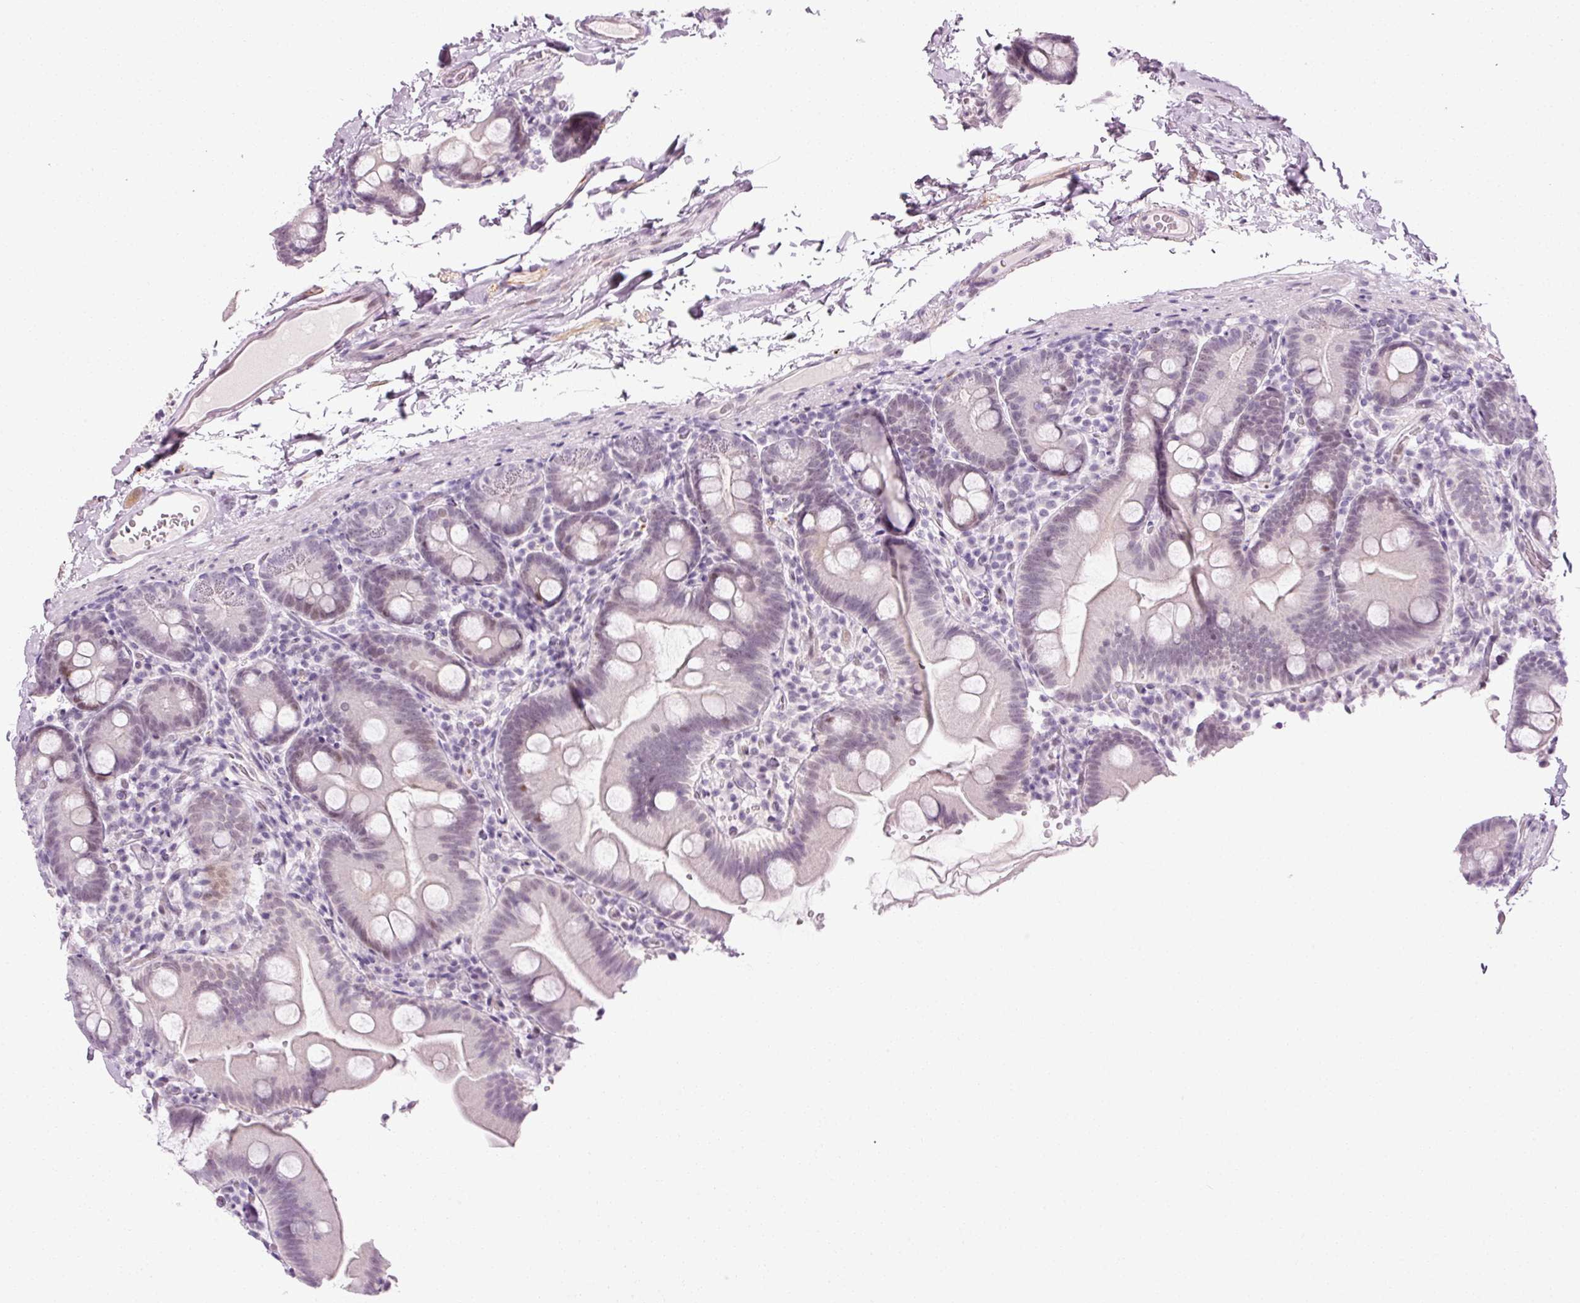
{"staining": {"intensity": "weak", "quantity": "<25%", "location": "nuclear"}, "tissue": "small intestine", "cell_type": "Glandular cells", "image_type": "normal", "snomed": [{"axis": "morphology", "description": "Normal tissue, NOS"}, {"axis": "topography", "description": "Small intestine"}], "caption": "Protein analysis of benign small intestine reveals no significant staining in glandular cells.", "gene": "ANKRD20A1", "patient": {"sex": "female", "age": 68}}